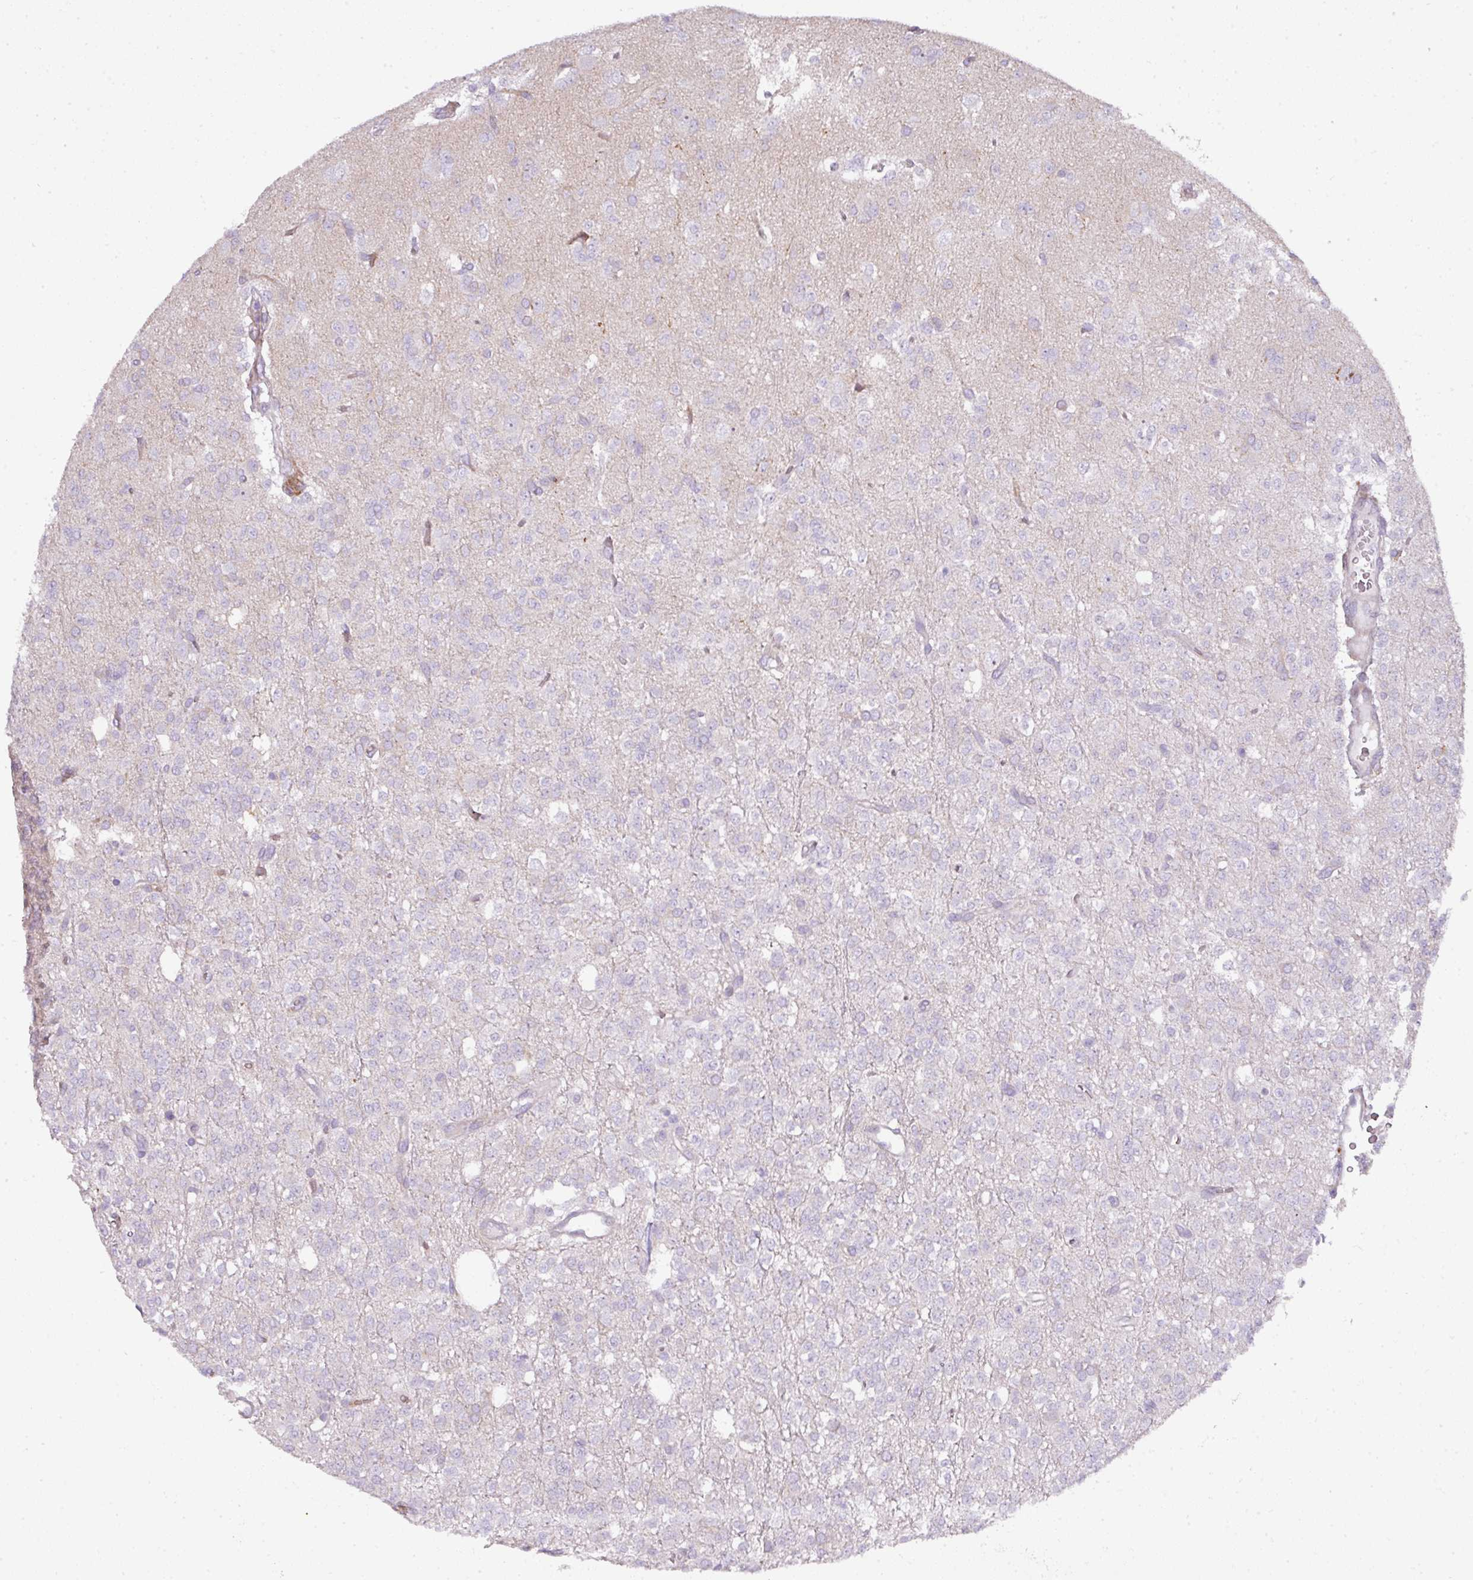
{"staining": {"intensity": "negative", "quantity": "none", "location": "none"}, "tissue": "glioma", "cell_type": "Tumor cells", "image_type": "cancer", "snomed": [{"axis": "morphology", "description": "Glioma, malignant, Low grade"}, {"axis": "topography", "description": "Brain"}], "caption": "Tumor cells are negative for brown protein staining in malignant low-grade glioma.", "gene": "ATP6V1F", "patient": {"sex": "female", "age": 33}}